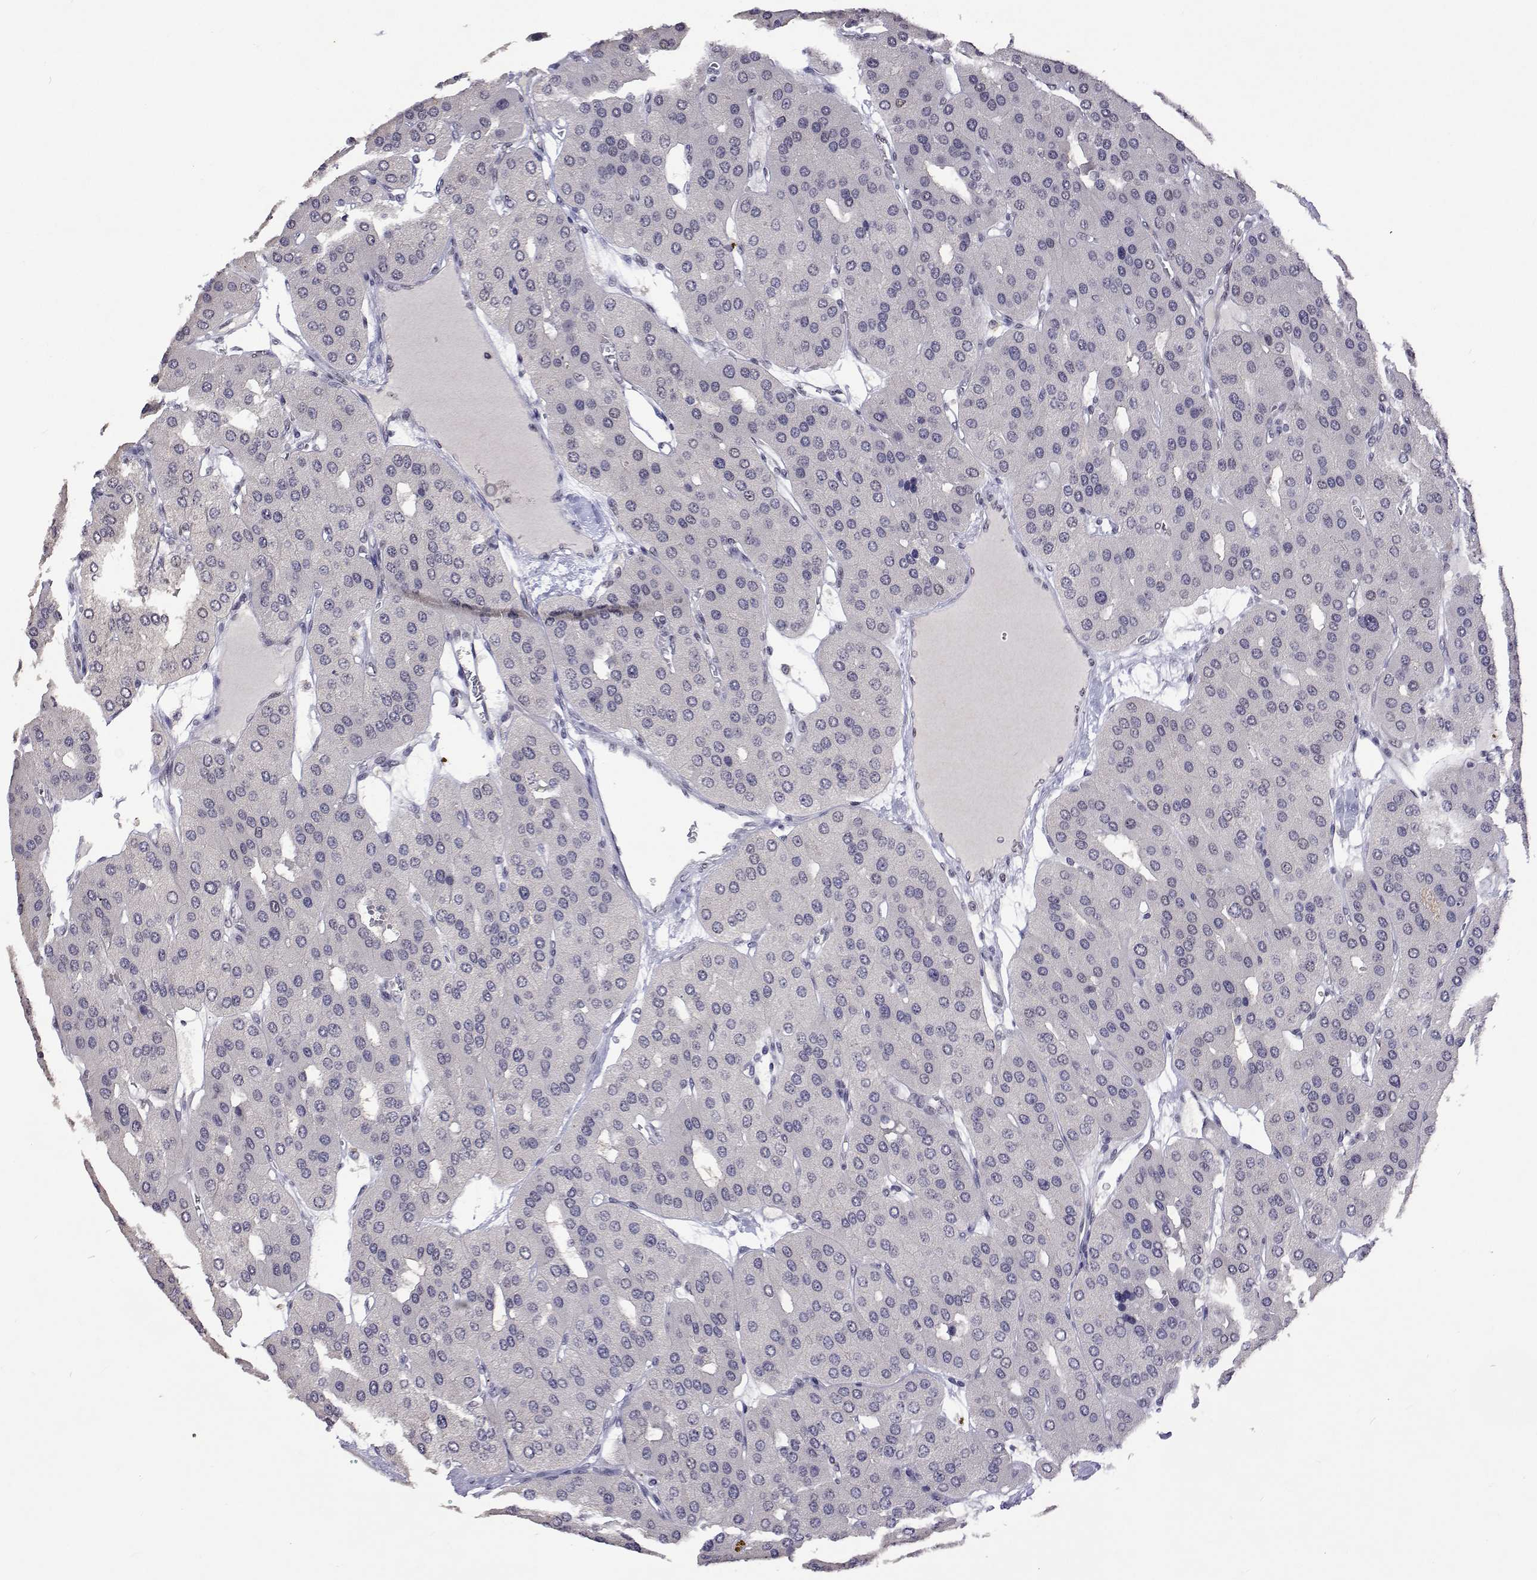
{"staining": {"intensity": "negative", "quantity": "none", "location": "none"}, "tissue": "parathyroid gland", "cell_type": "Glandular cells", "image_type": "normal", "snomed": [{"axis": "morphology", "description": "Normal tissue, NOS"}, {"axis": "morphology", "description": "Adenoma, NOS"}, {"axis": "topography", "description": "Parathyroid gland"}], "caption": "Immunohistochemical staining of unremarkable parathyroid gland shows no significant positivity in glandular cells. (DAB (3,3'-diaminobenzidine) IHC visualized using brightfield microscopy, high magnification).", "gene": "HNRNPA0", "patient": {"sex": "female", "age": 86}}